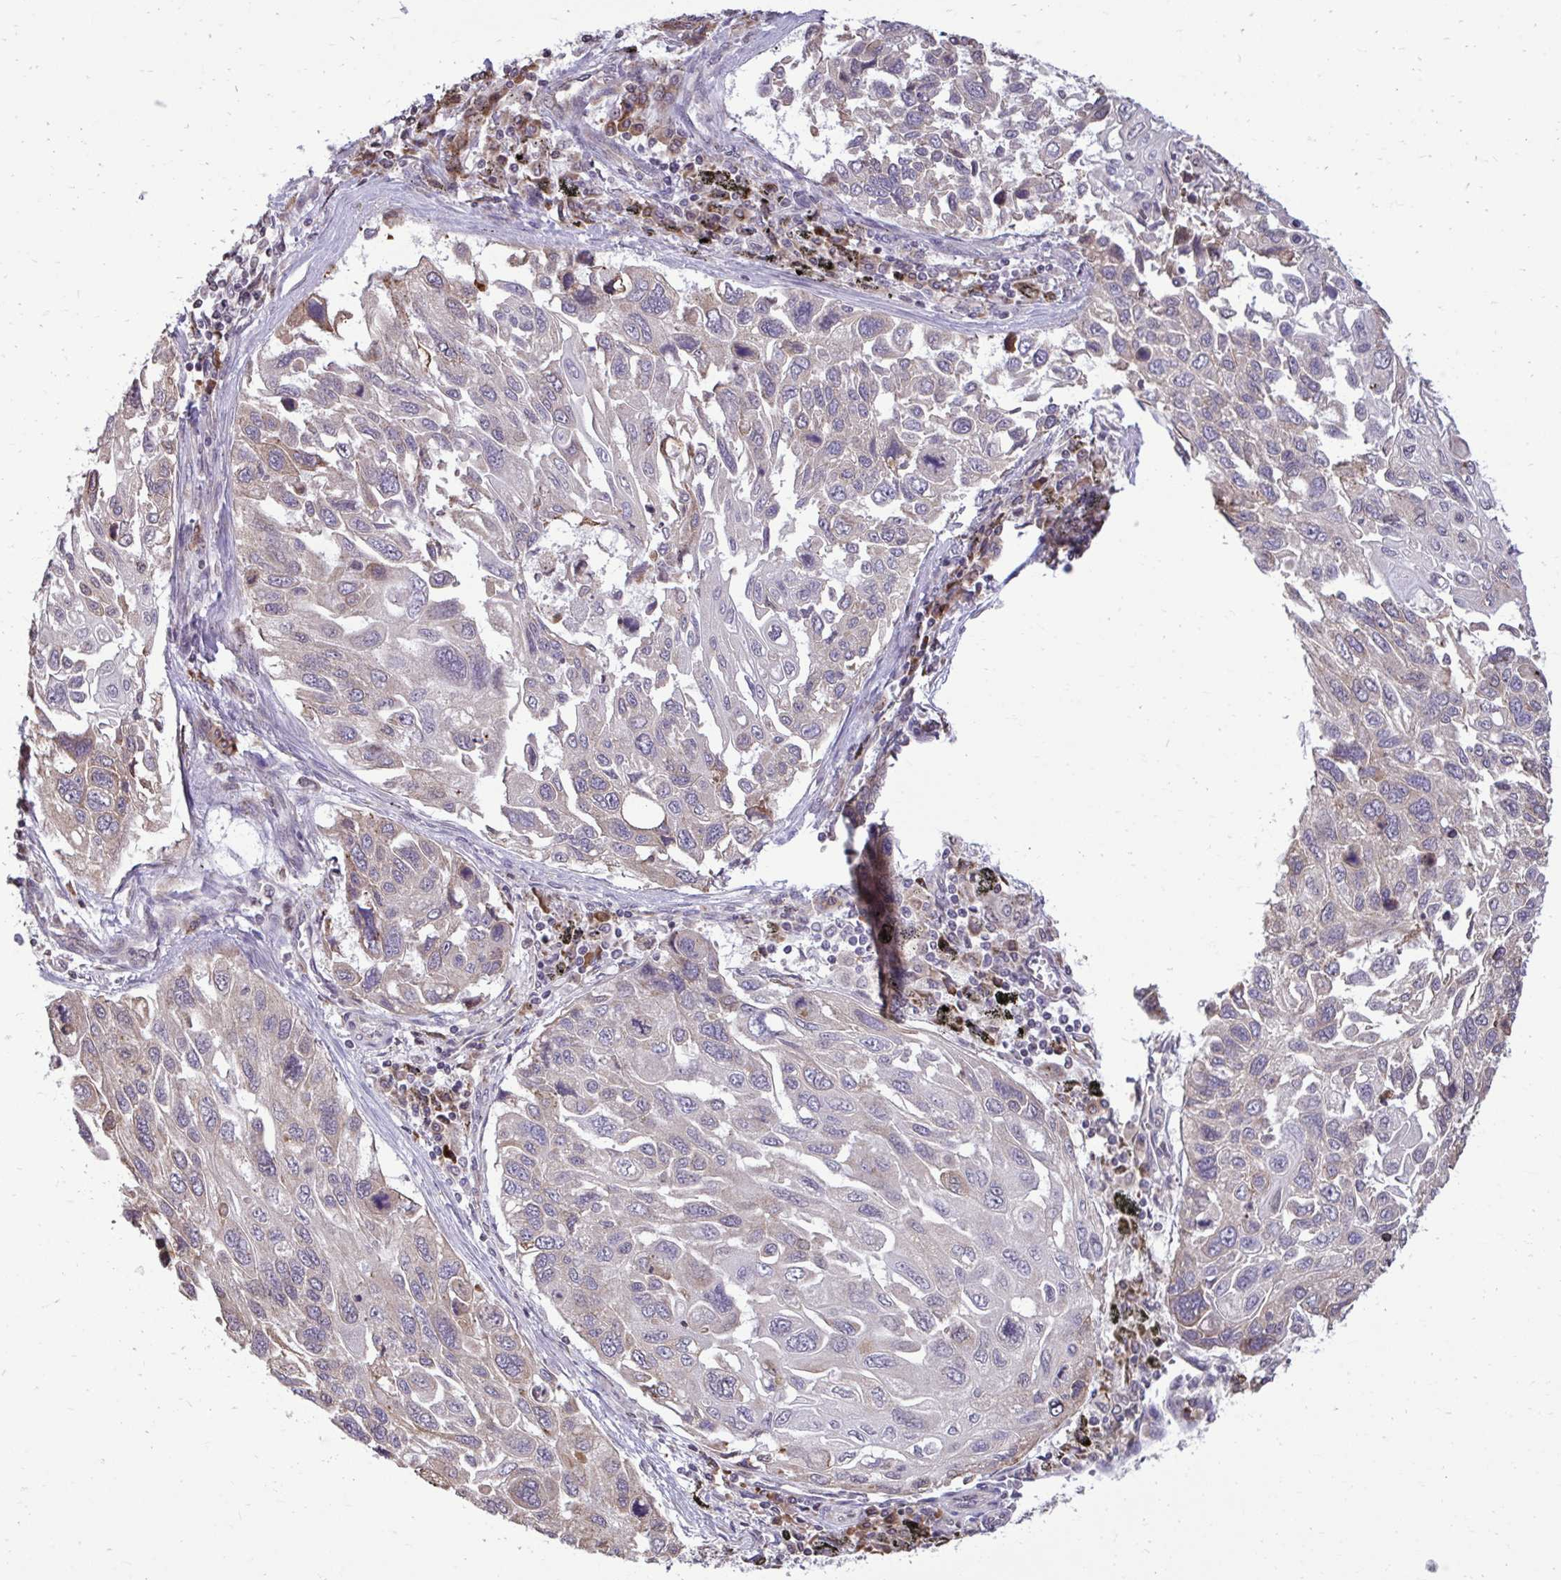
{"staining": {"intensity": "weak", "quantity": "<25%", "location": "cytoplasmic/membranous"}, "tissue": "lung cancer", "cell_type": "Tumor cells", "image_type": "cancer", "snomed": [{"axis": "morphology", "description": "Squamous cell carcinoma, NOS"}, {"axis": "topography", "description": "Lung"}], "caption": "Immunohistochemistry of lung squamous cell carcinoma demonstrates no staining in tumor cells.", "gene": "METTL9", "patient": {"sex": "male", "age": 62}}